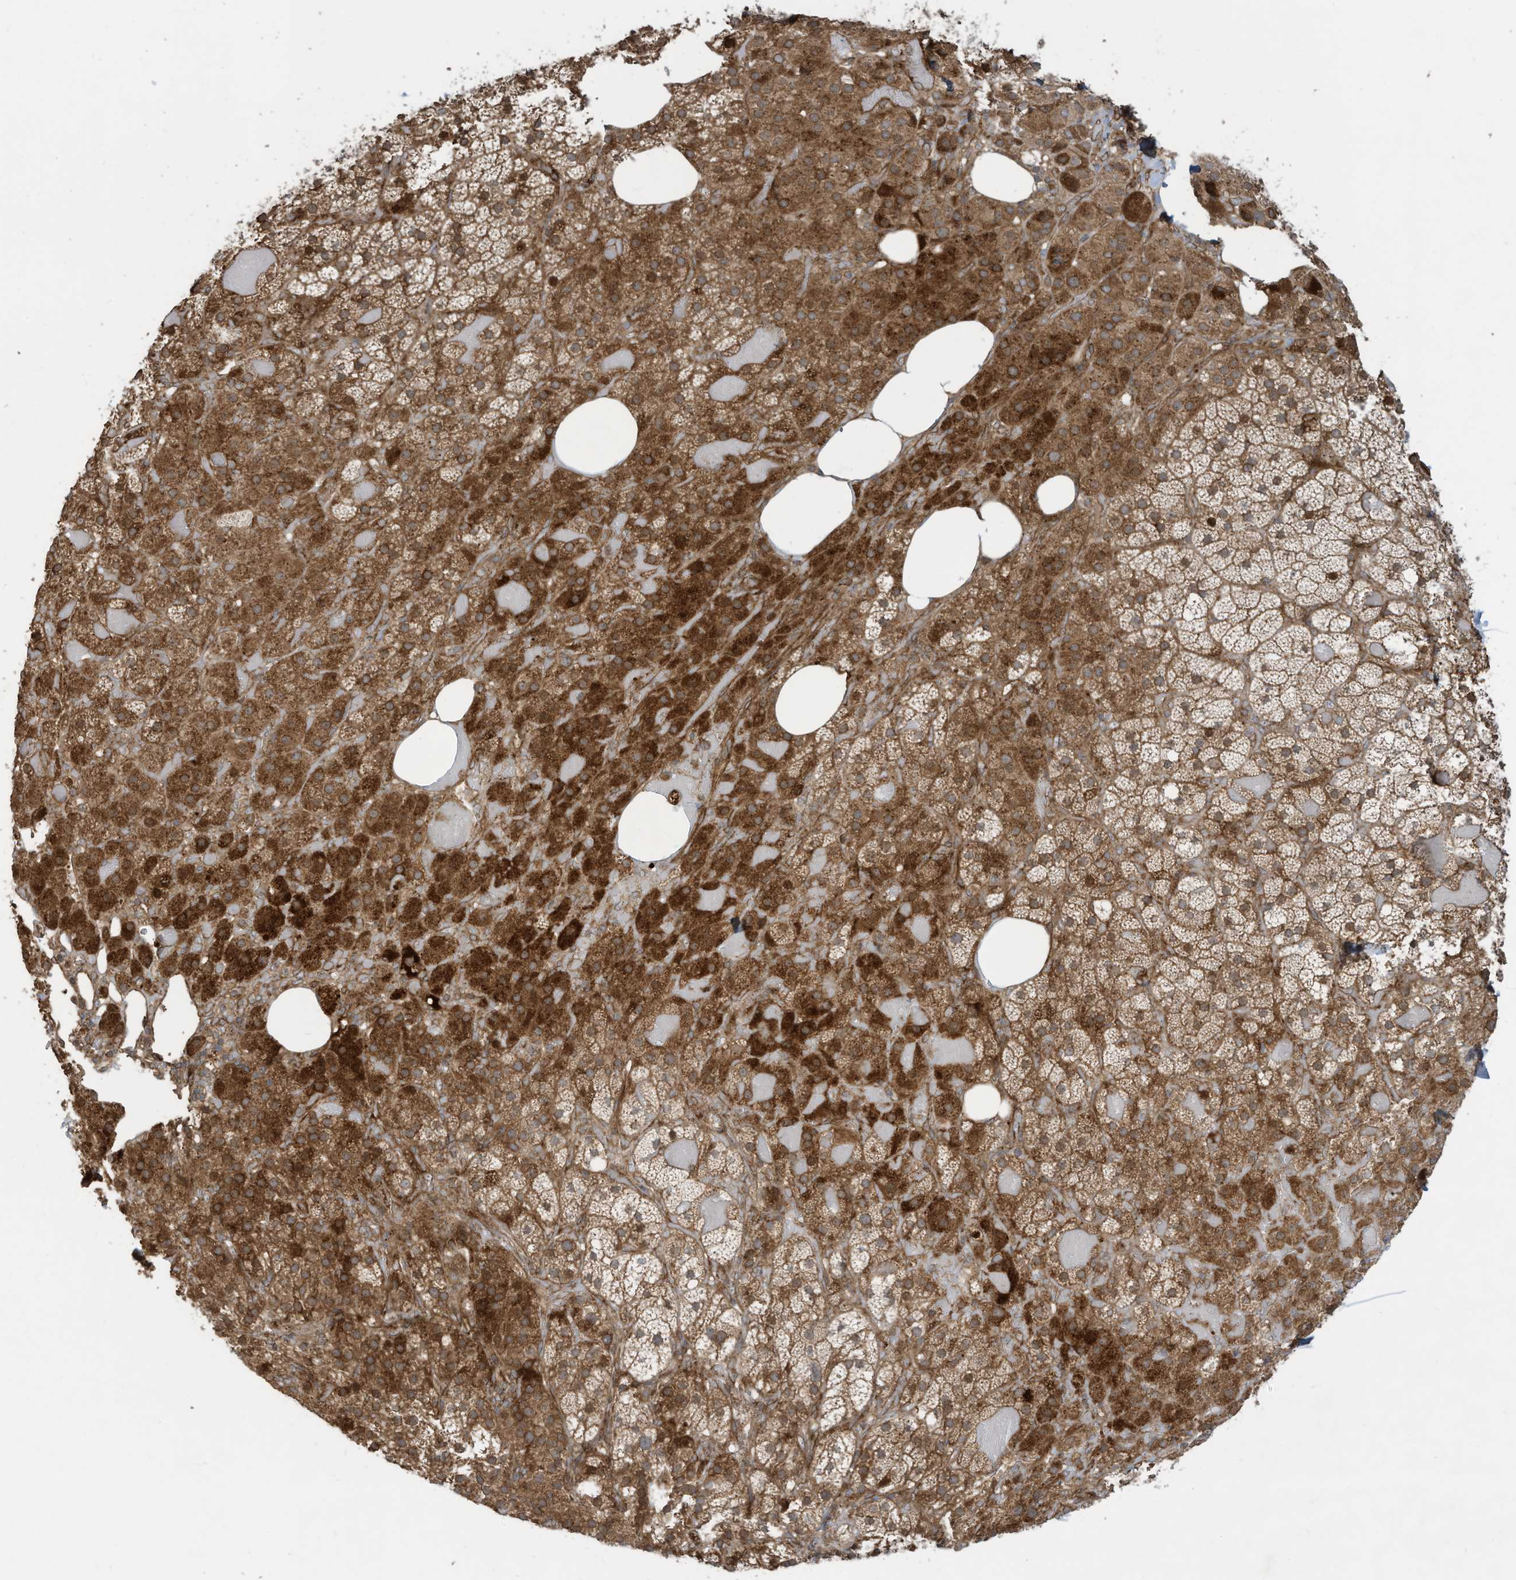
{"staining": {"intensity": "moderate", "quantity": ">75%", "location": "cytoplasmic/membranous"}, "tissue": "adrenal gland", "cell_type": "Glandular cells", "image_type": "normal", "snomed": [{"axis": "morphology", "description": "Normal tissue, NOS"}, {"axis": "topography", "description": "Adrenal gland"}], "caption": "Immunohistochemical staining of benign adrenal gland displays moderate cytoplasmic/membranous protein positivity in approximately >75% of glandular cells.", "gene": "DDIT4", "patient": {"sex": "female", "age": 59}}